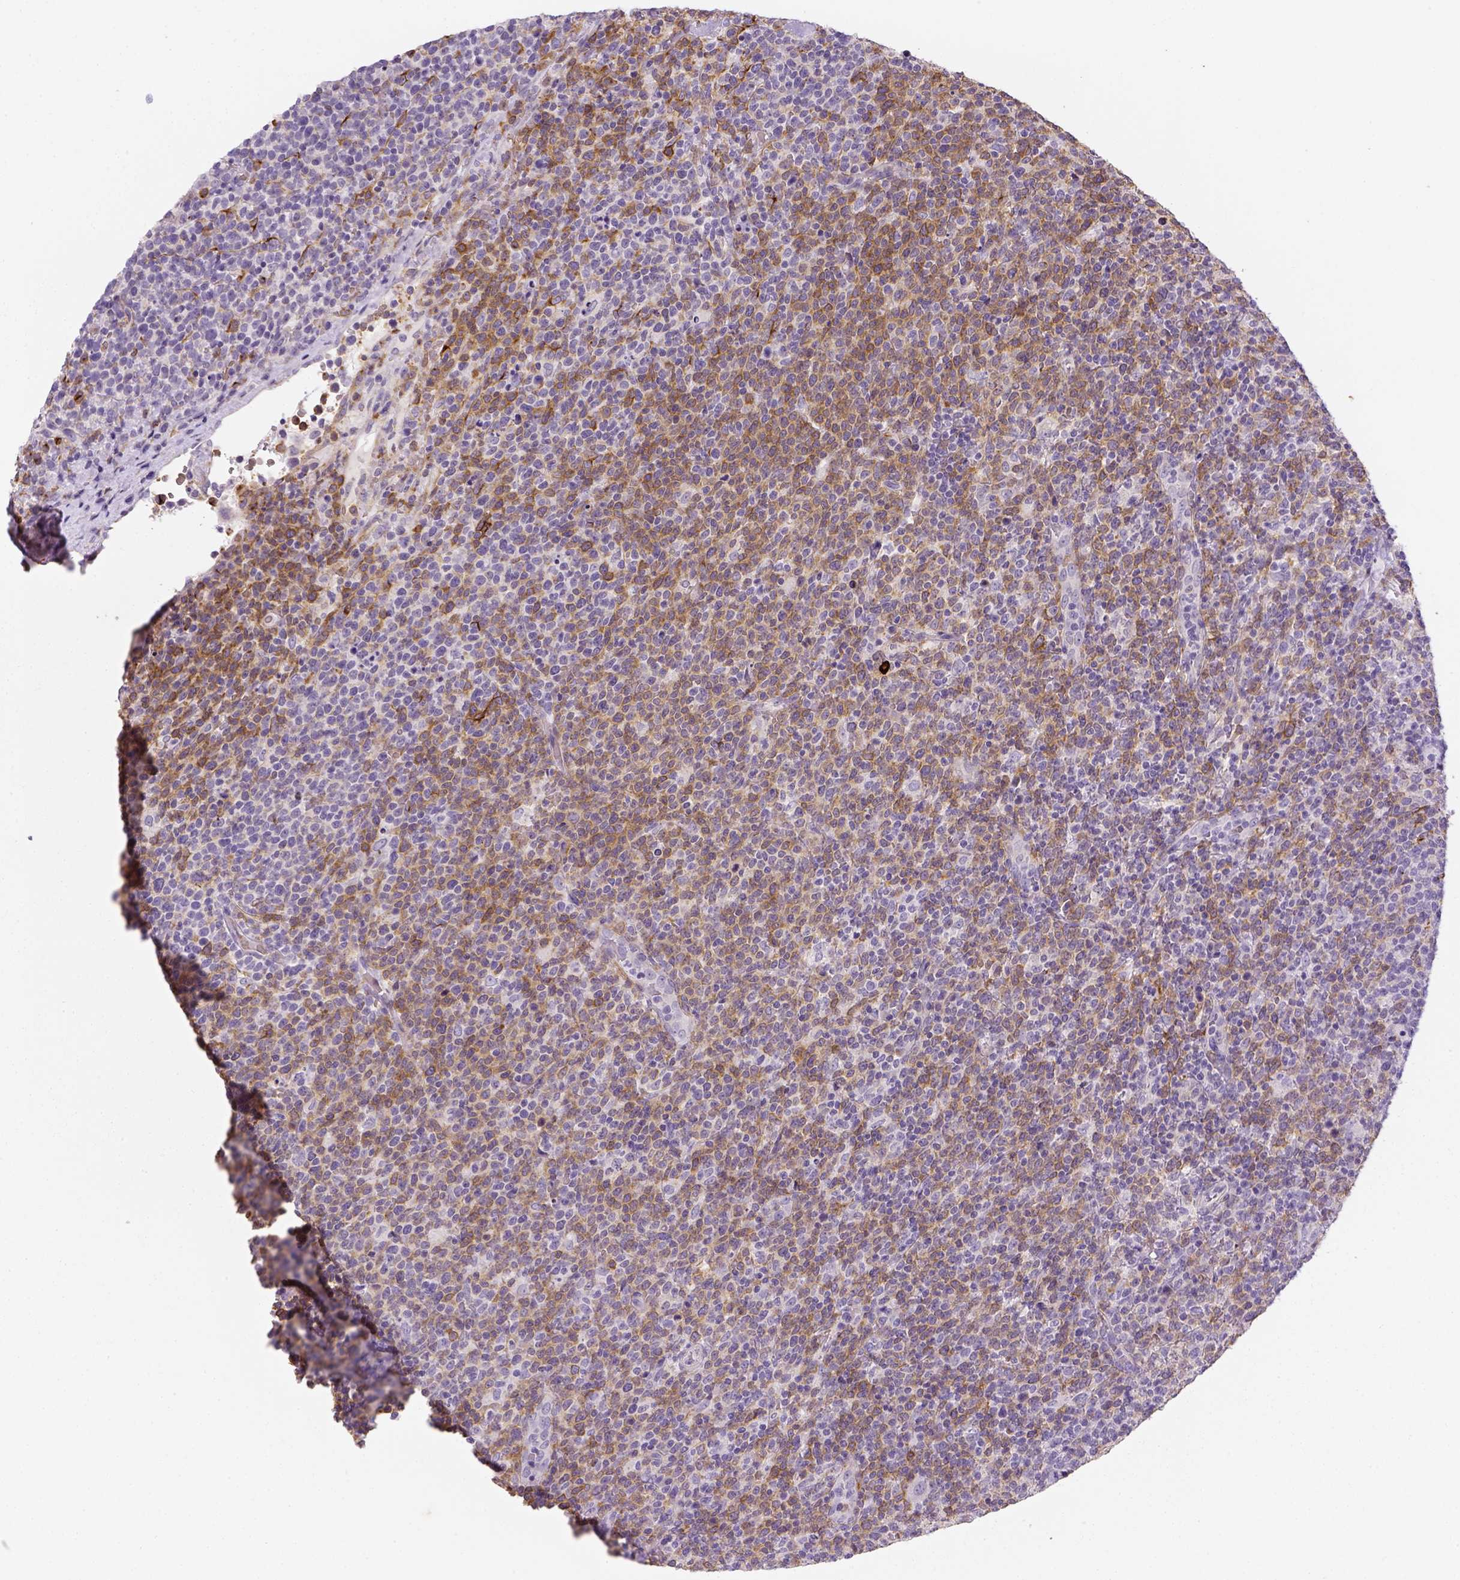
{"staining": {"intensity": "moderate", "quantity": "<25%", "location": "cytoplasmic/membranous"}, "tissue": "lymphoma", "cell_type": "Tumor cells", "image_type": "cancer", "snomed": [{"axis": "morphology", "description": "Malignant lymphoma, non-Hodgkin's type, High grade"}, {"axis": "topography", "description": "Lymph node"}], "caption": "Lymphoma stained for a protein (brown) shows moderate cytoplasmic/membranous positive expression in approximately <25% of tumor cells.", "gene": "CACNB1", "patient": {"sex": "male", "age": 61}}